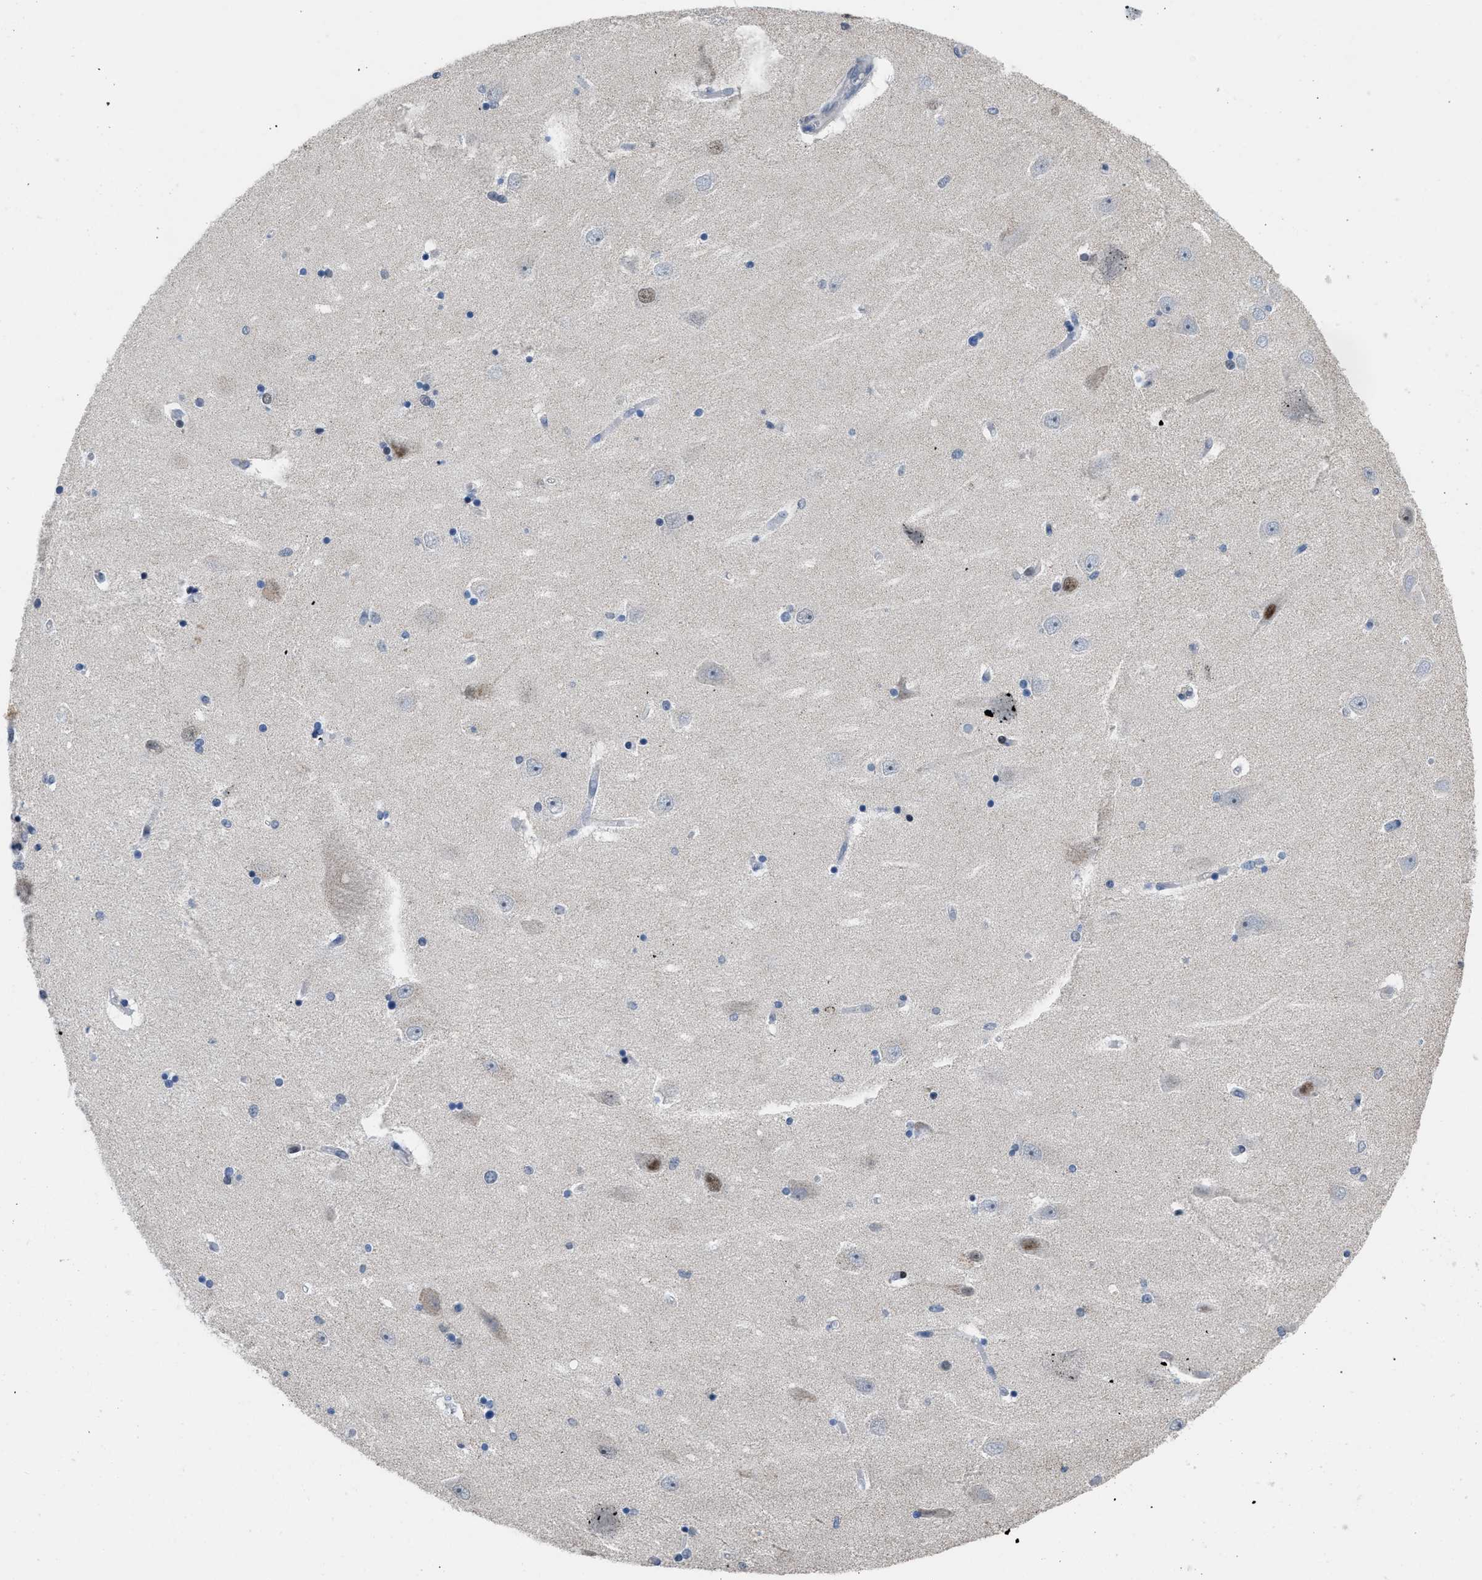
{"staining": {"intensity": "negative", "quantity": "none", "location": "none"}, "tissue": "hippocampus", "cell_type": "Glial cells", "image_type": "normal", "snomed": [{"axis": "morphology", "description": "Normal tissue, NOS"}, {"axis": "topography", "description": "Hippocampus"}], "caption": "Immunohistochemistry image of benign human hippocampus stained for a protein (brown), which displays no expression in glial cells.", "gene": "SETDB1", "patient": {"sex": "female", "age": 54}}